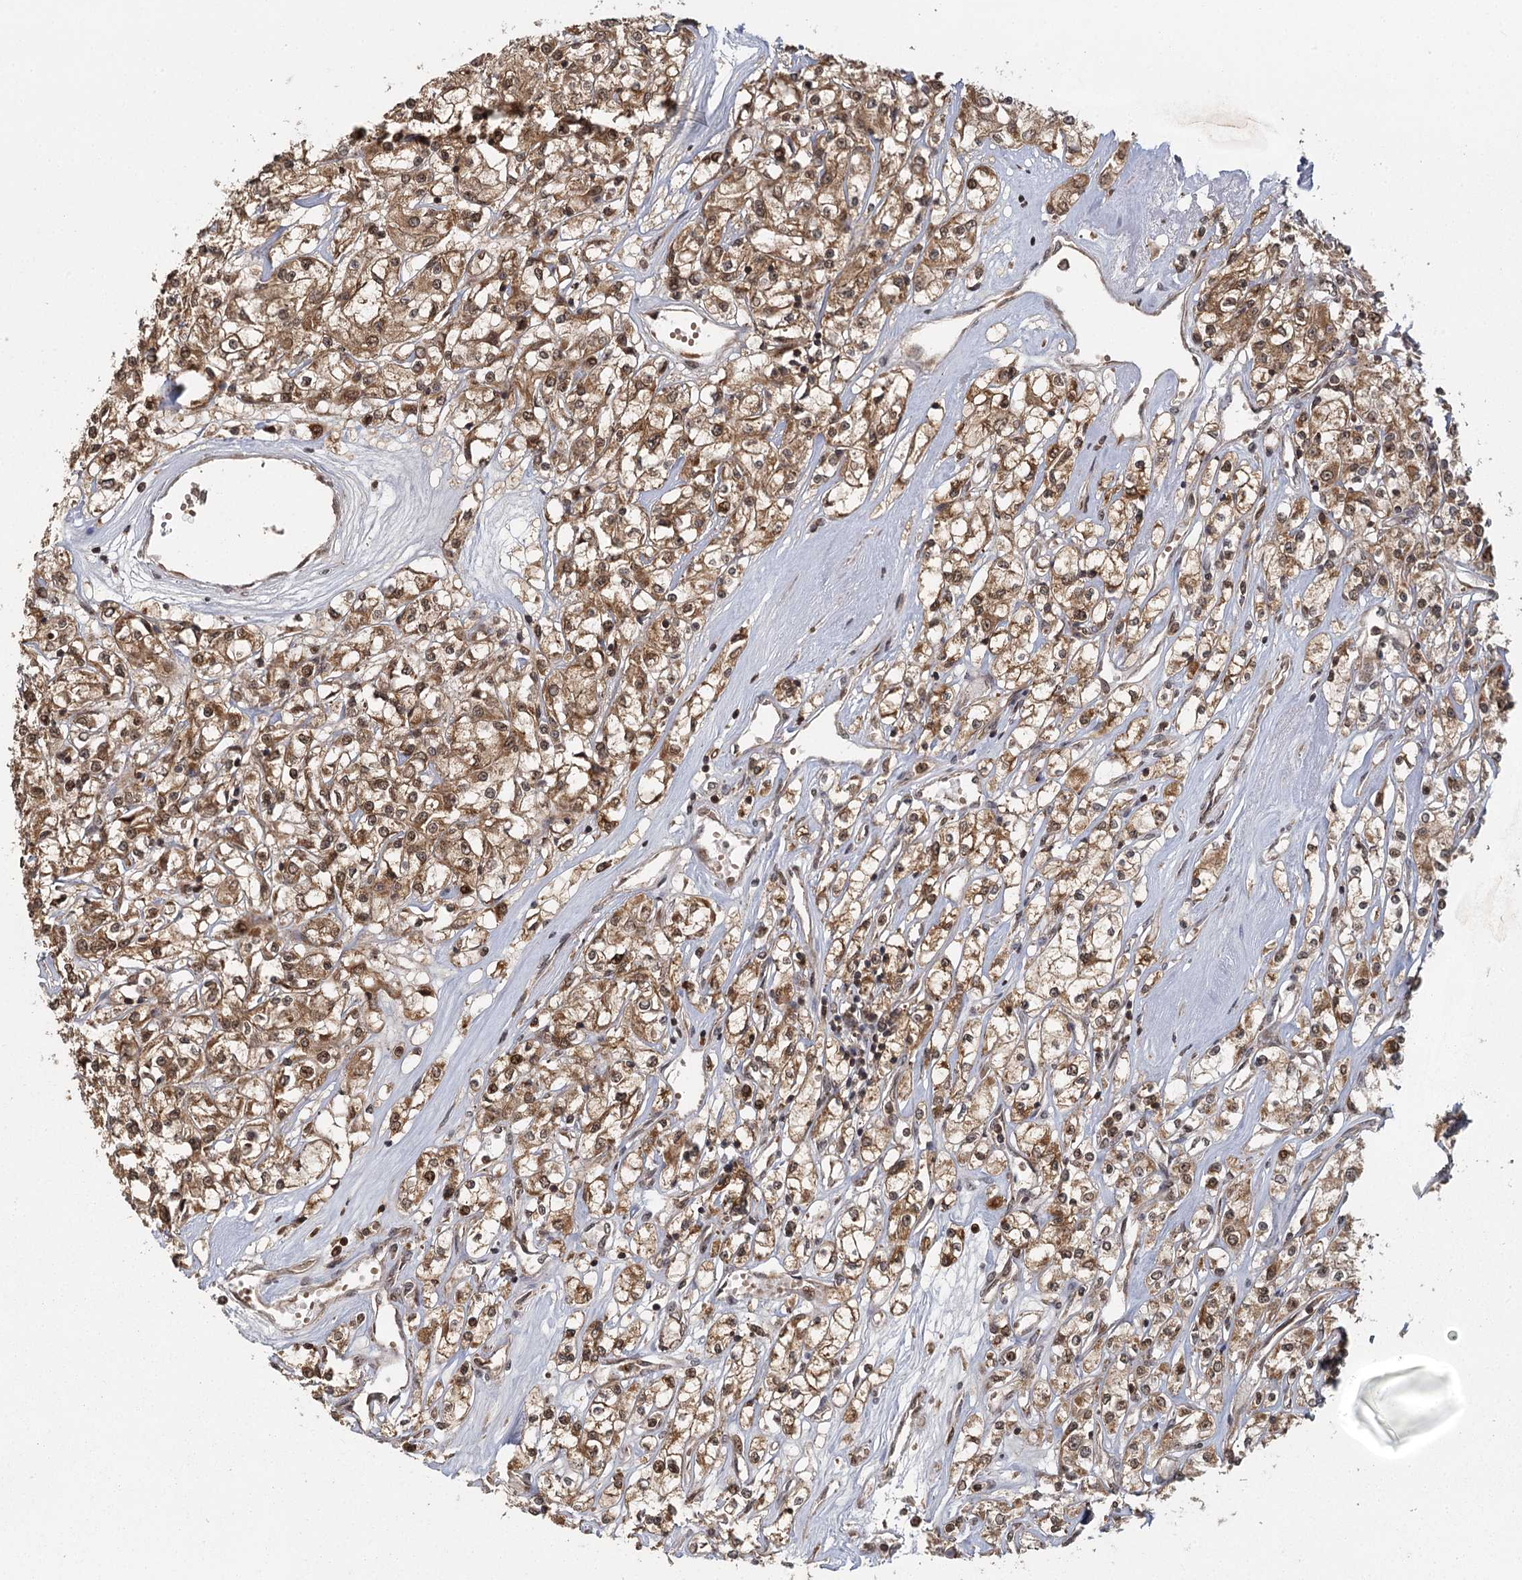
{"staining": {"intensity": "moderate", "quantity": ">75%", "location": "cytoplasmic/membranous"}, "tissue": "renal cancer", "cell_type": "Tumor cells", "image_type": "cancer", "snomed": [{"axis": "morphology", "description": "Adenocarcinoma, NOS"}, {"axis": "topography", "description": "Kidney"}], "caption": "A high-resolution histopathology image shows IHC staining of adenocarcinoma (renal), which reveals moderate cytoplasmic/membranous staining in about >75% of tumor cells.", "gene": "MICU1", "patient": {"sex": "female", "age": 59}}